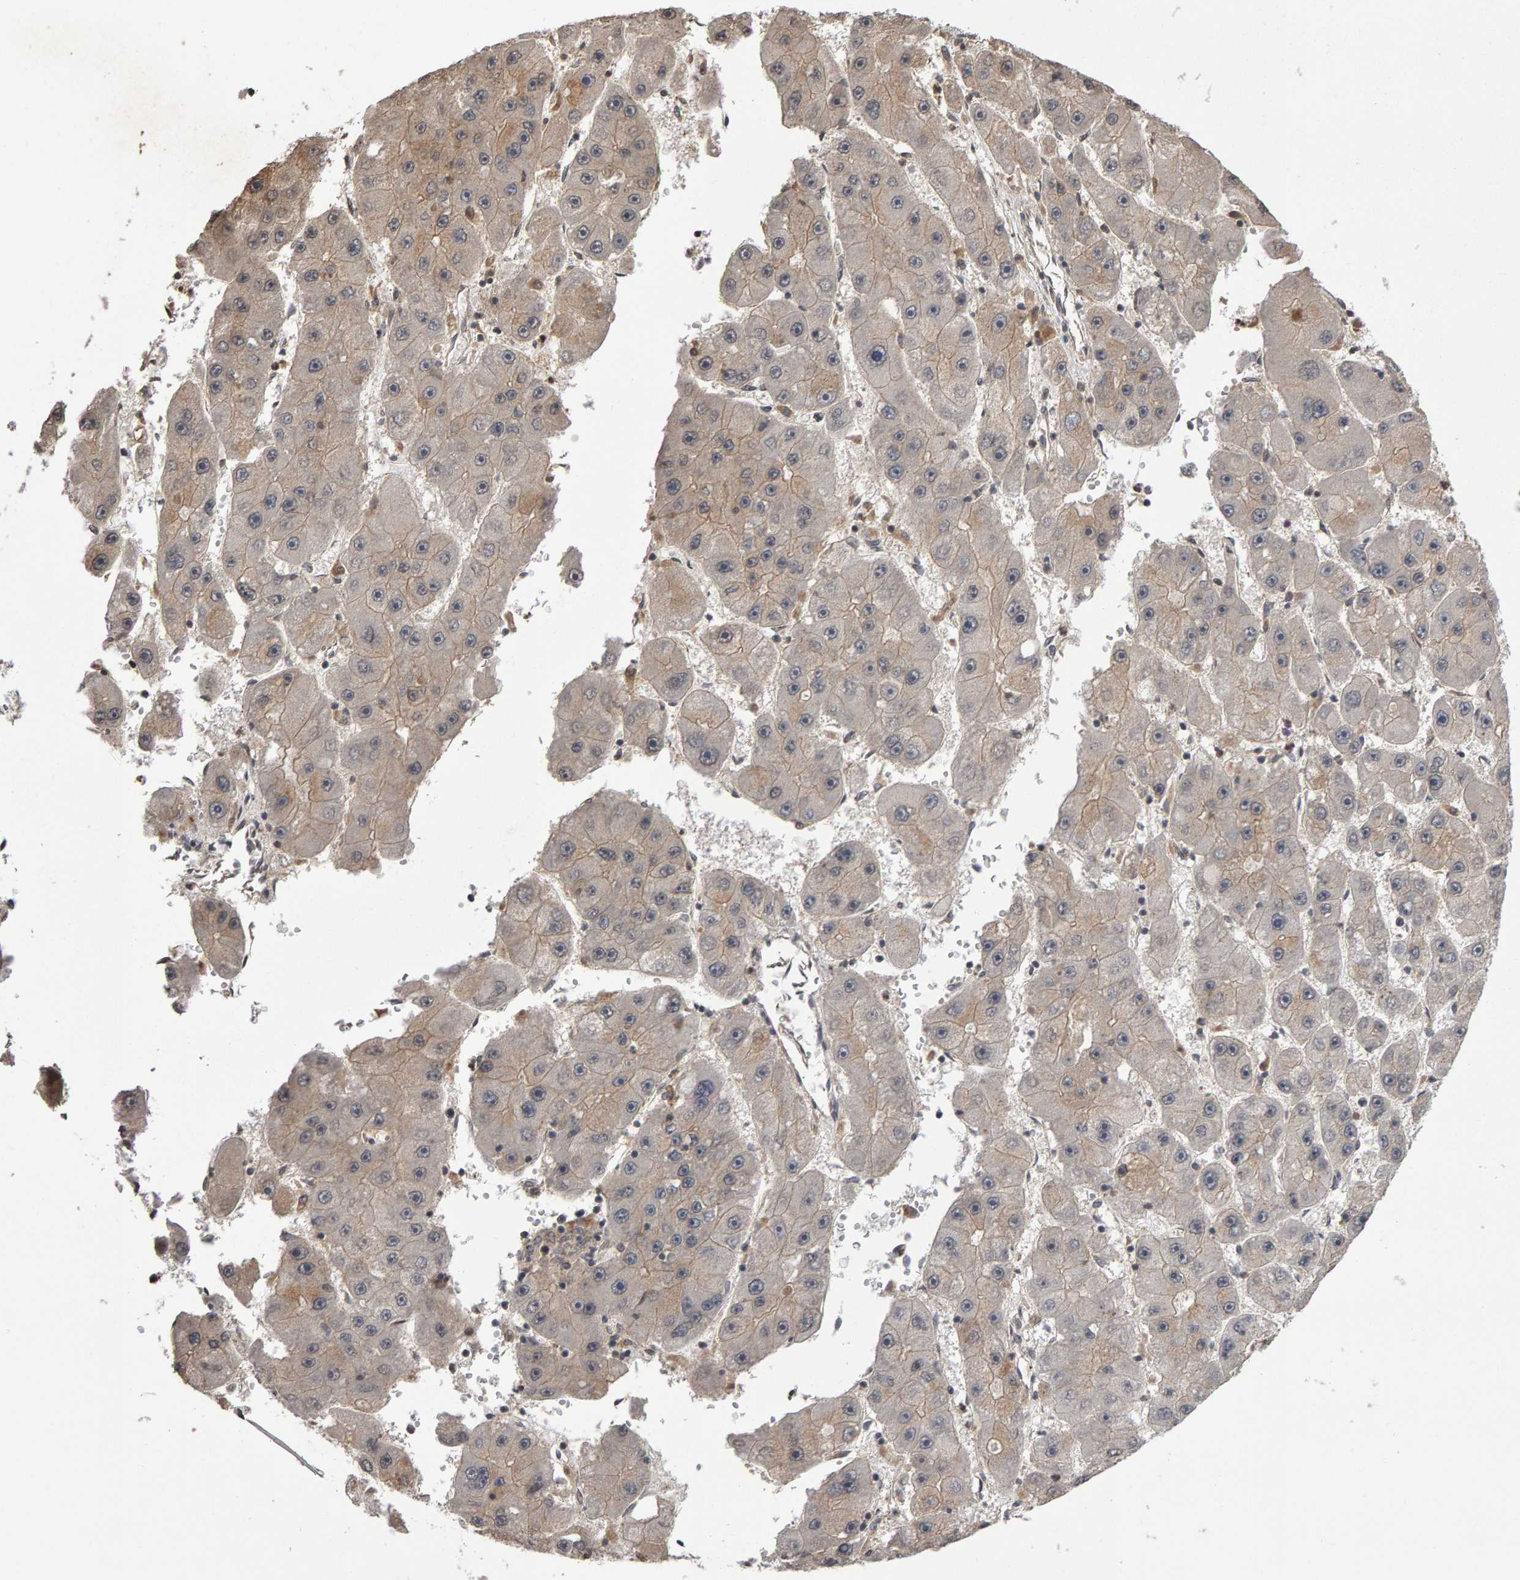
{"staining": {"intensity": "weak", "quantity": "<25%", "location": "cytoplasmic/membranous"}, "tissue": "liver cancer", "cell_type": "Tumor cells", "image_type": "cancer", "snomed": [{"axis": "morphology", "description": "Carcinoma, Hepatocellular, NOS"}, {"axis": "topography", "description": "Liver"}], "caption": "Liver cancer (hepatocellular carcinoma) was stained to show a protein in brown. There is no significant expression in tumor cells.", "gene": "SCRIB", "patient": {"sex": "female", "age": 61}}